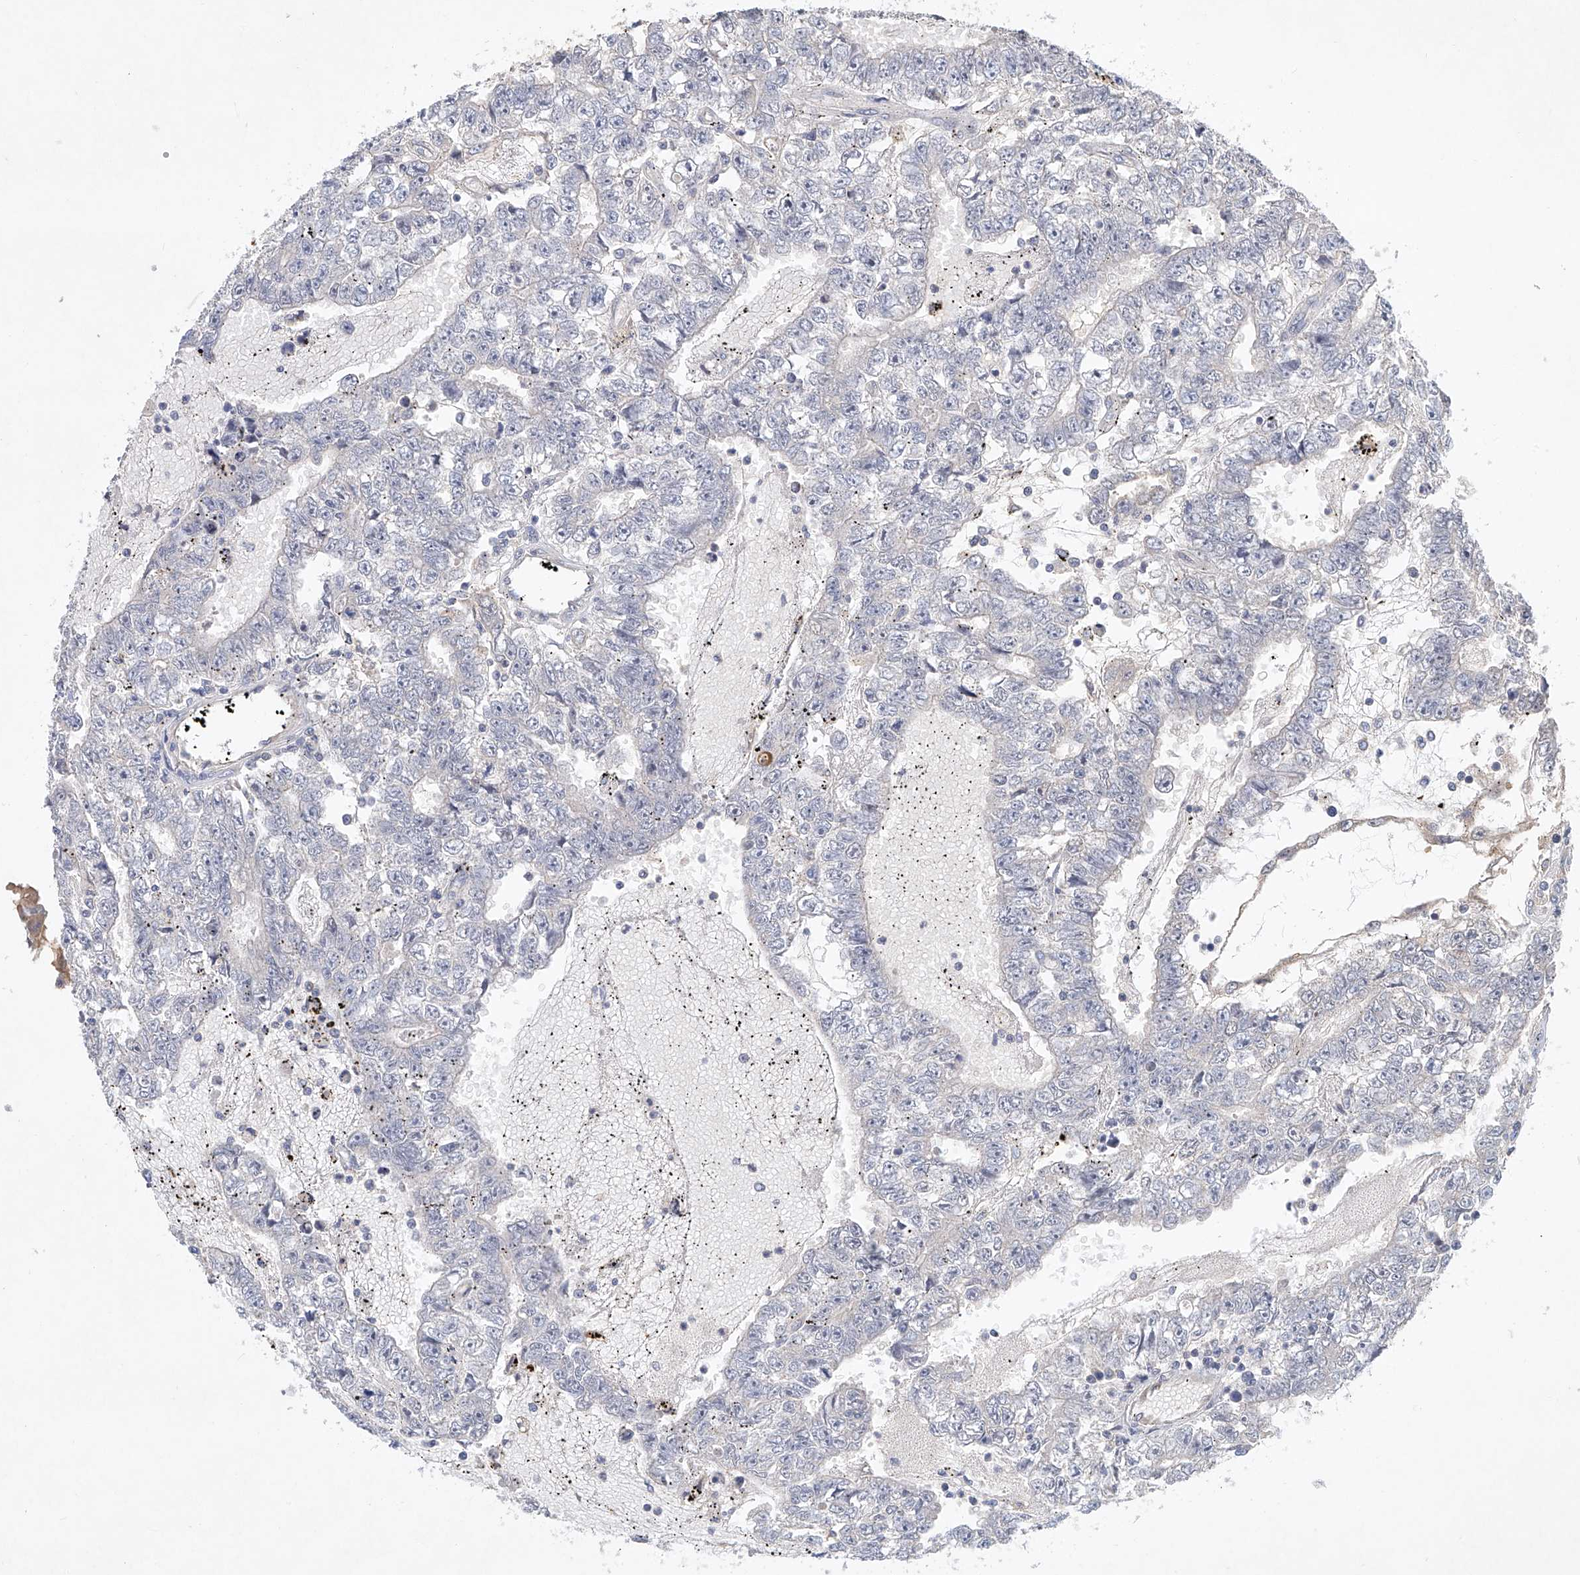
{"staining": {"intensity": "negative", "quantity": "none", "location": "none"}, "tissue": "testis cancer", "cell_type": "Tumor cells", "image_type": "cancer", "snomed": [{"axis": "morphology", "description": "Carcinoma, Embryonal, NOS"}, {"axis": "topography", "description": "Testis"}], "caption": "Immunohistochemical staining of human embryonal carcinoma (testis) reveals no significant staining in tumor cells. (Stains: DAB immunohistochemistry (IHC) with hematoxylin counter stain, Microscopy: brightfield microscopy at high magnification).", "gene": "CARMIL1", "patient": {"sex": "male", "age": 25}}